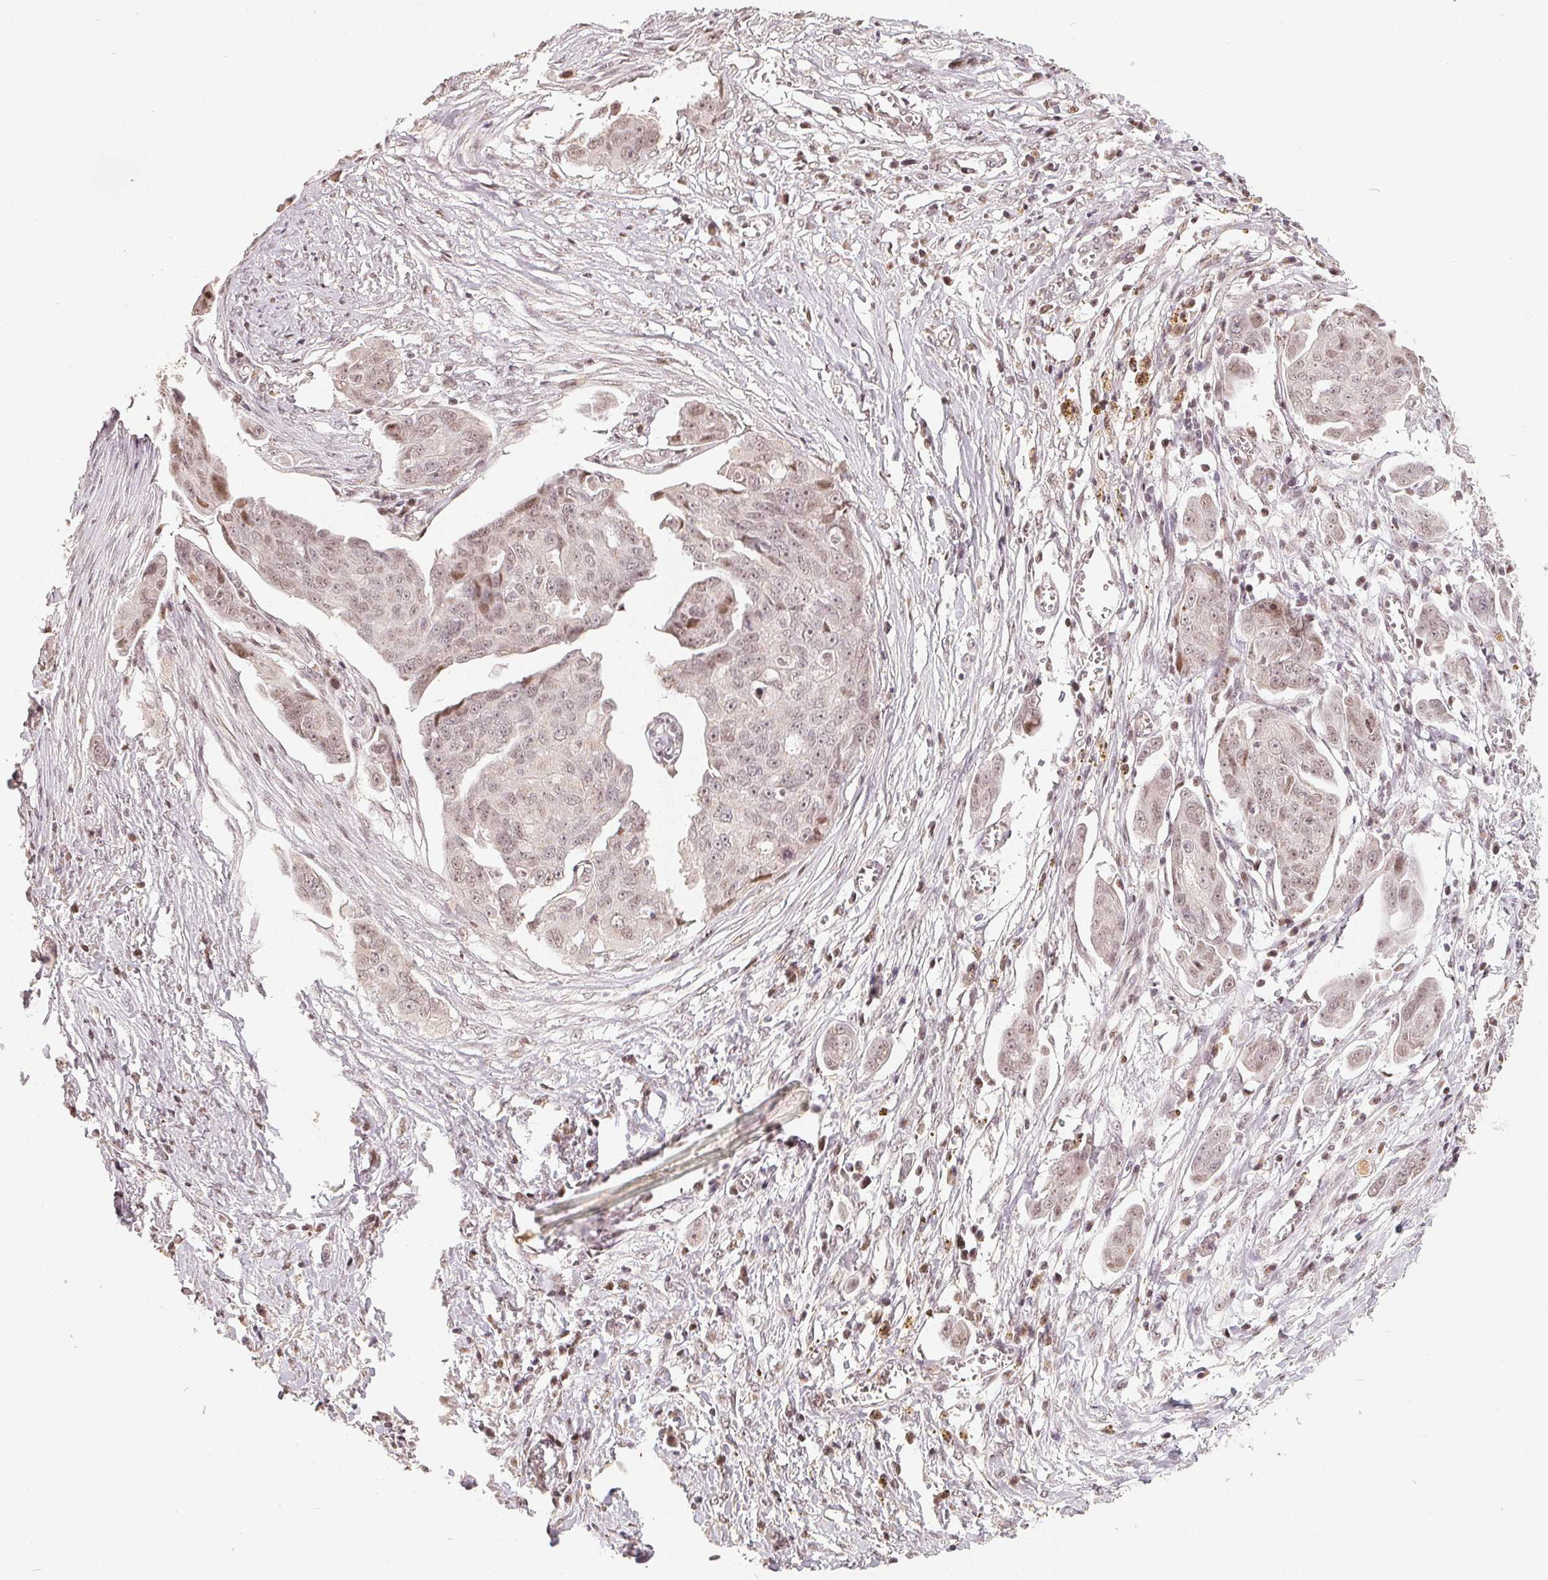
{"staining": {"intensity": "weak", "quantity": "<25%", "location": "nuclear"}, "tissue": "ovarian cancer", "cell_type": "Tumor cells", "image_type": "cancer", "snomed": [{"axis": "morphology", "description": "Carcinoma, endometroid"}, {"axis": "topography", "description": "Ovary"}], "caption": "The image exhibits no significant staining in tumor cells of ovarian cancer (endometroid carcinoma).", "gene": "CCDC138", "patient": {"sex": "female", "age": 70}}